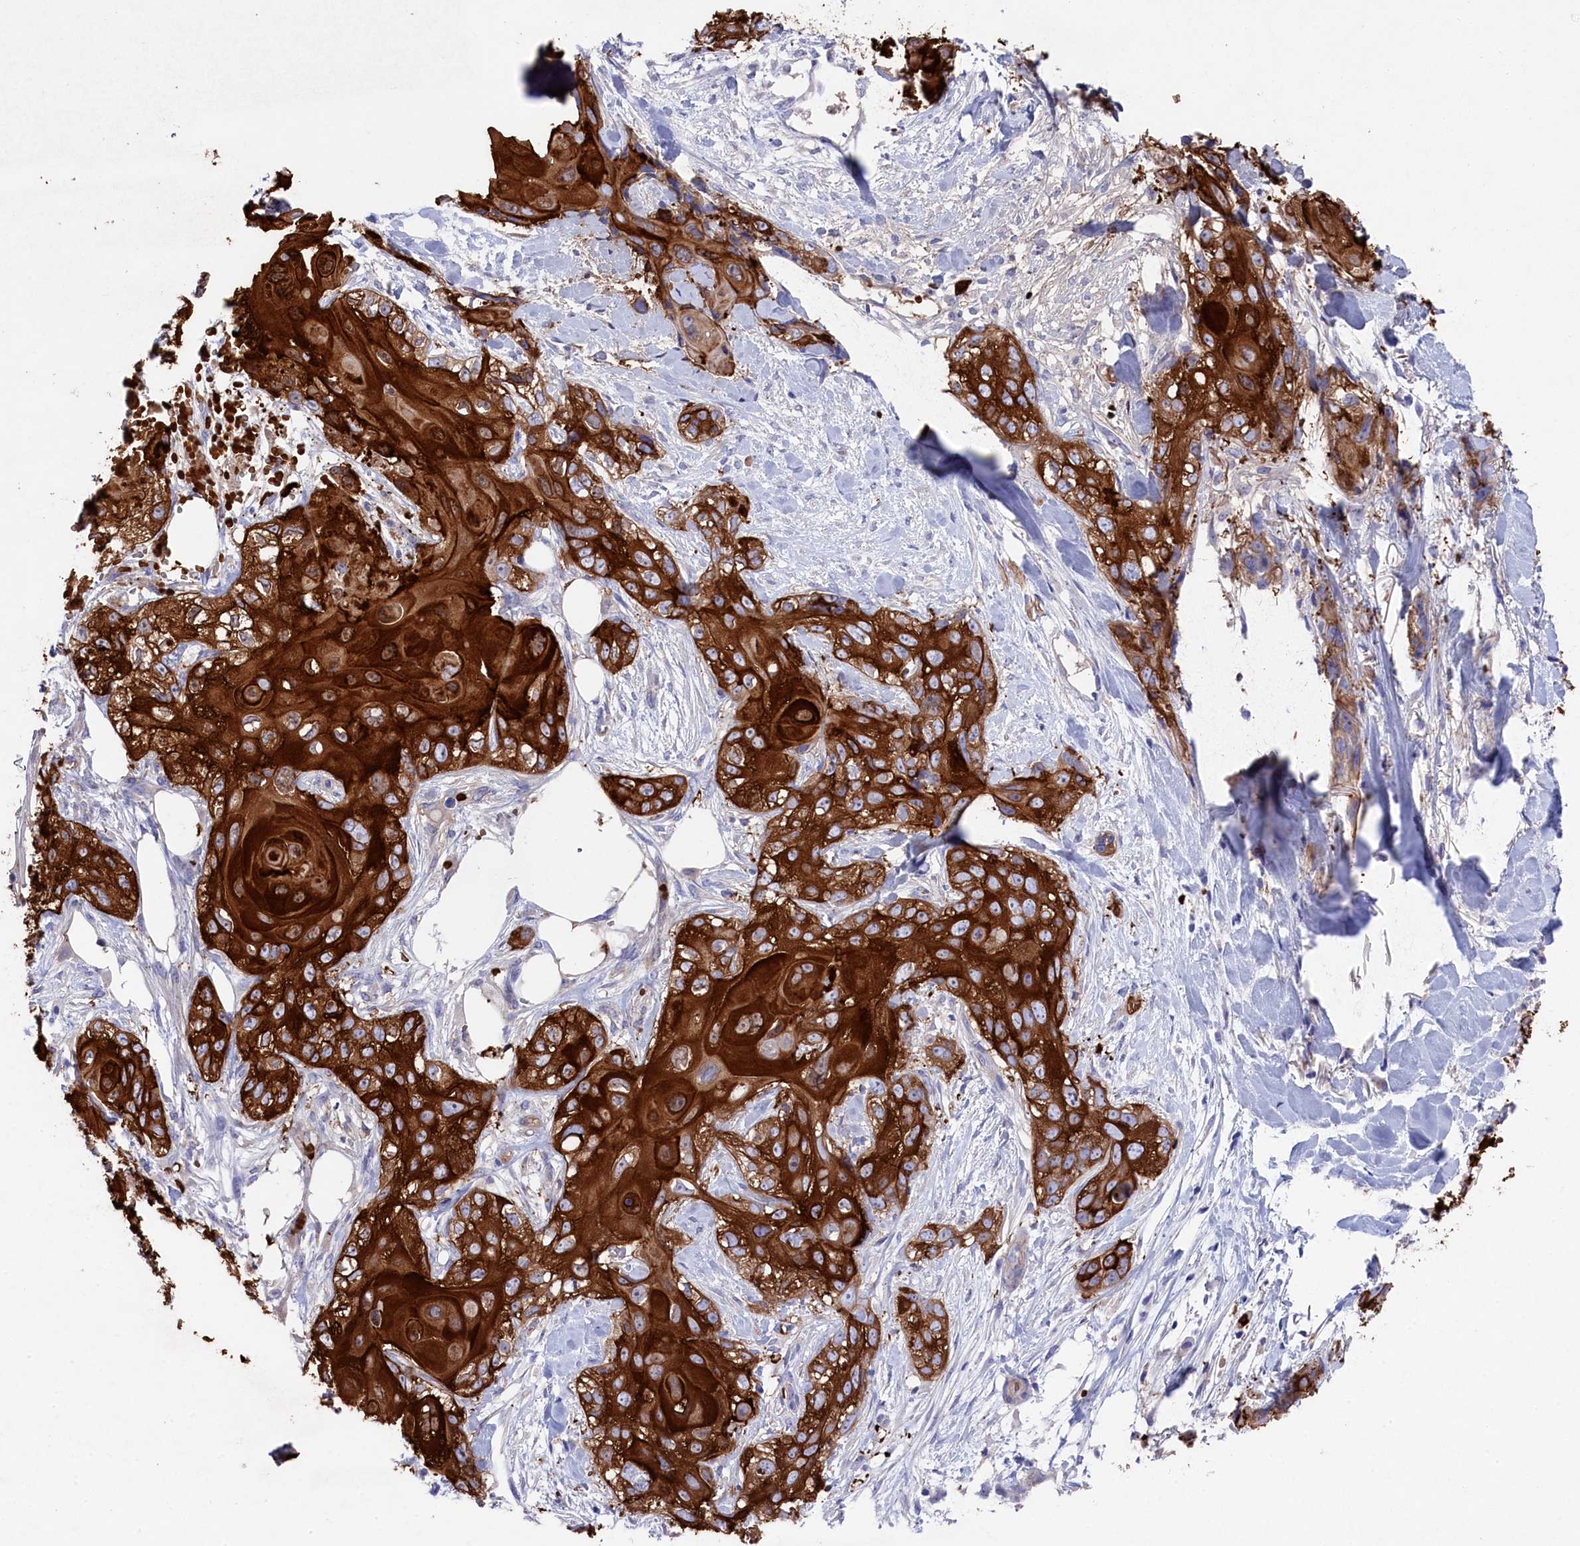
{"staining": {"intensity": "strong", "quantity": ">75%", "location": "cytoplasmic/membranous"}, "tissue": "skin cancer", "cell_type": "Tumor cells", "image_type": "cancer", "snomed": [{"axis": "morphology", "description": "Normal tissue, NOS"}, {"axis": "morphology", "description": "Squamous cell carcinoma, NOS"}, {"axis": "topography", "description": "Skin"}], "caption": "A micrograph of human skin cancer (squamous cell carcinoma) stained for a protein demonstrates strong cytoplasmic/membranous brown staining in tumor cells.", "gene": "LHFPL4", "patient": {"sex": "male", "age": 72}}